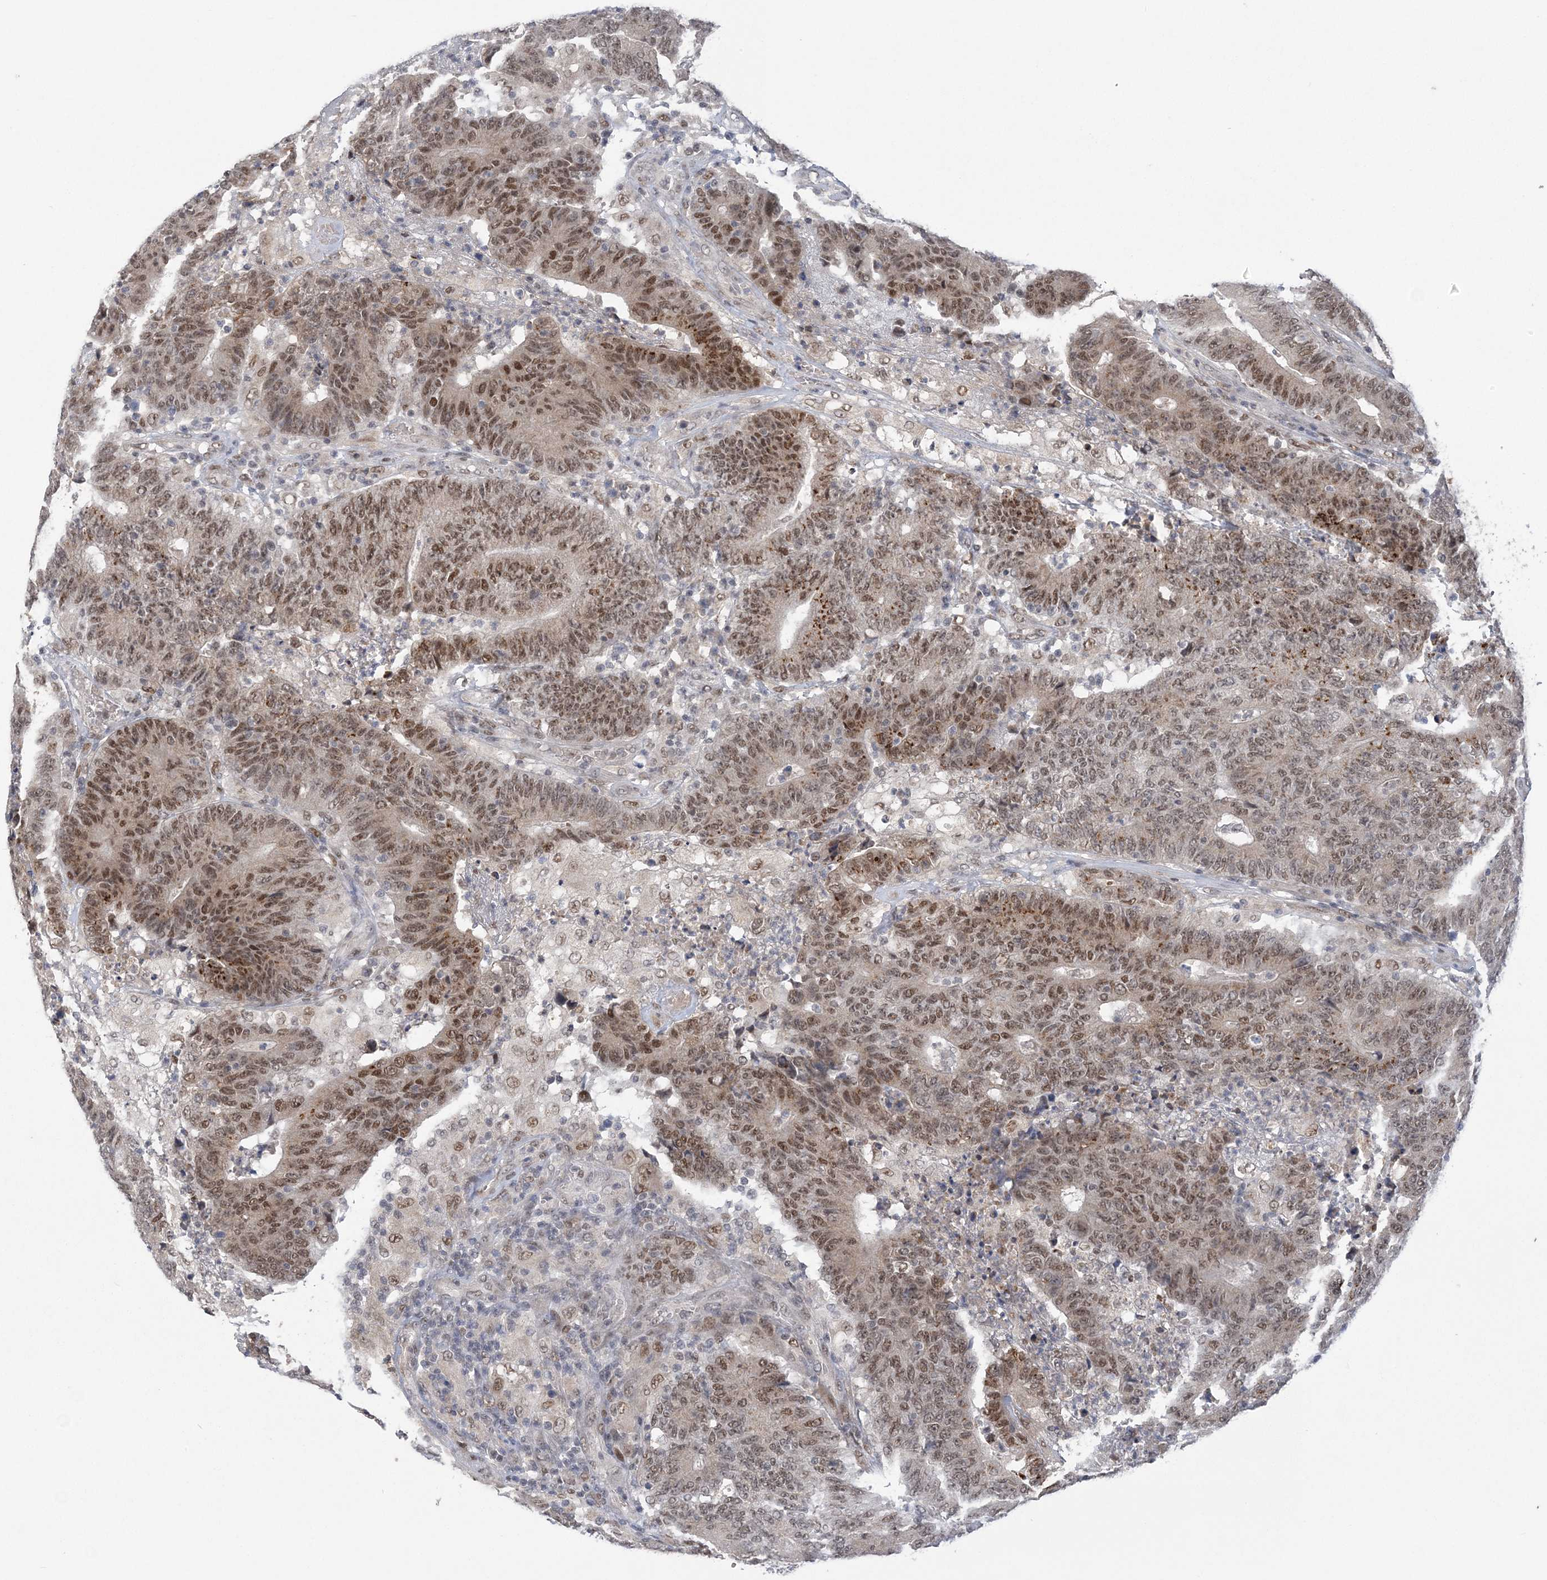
{"staining": {"intensity": "moderate", "quantity": ">75%", "location": "nuclear"}, "tissue": "colorectal cancer", "cell_type": "Tumor cells", "image_type": "cancer", "snomed": [{"axis": "morphology", "description": "Normal tissue, NOS"}, {"axis": "morphology", "description": "Adenocarcinoma, NOS"}, {"axis": "topography", "description": "Colon"}], "caption": "The micrograph displays immunohistochemical staining of colorectal adenocarcinoma. There is moderate nuclear staining is appreciated in approximately >75% of tumor cells. Using DAB (brown) and hematoxylin (blue) stains, captured at high magnification using brightfield microscopy.", "gene": "ZBTB7A", "patient": {"sex": "female", "age": 75}}